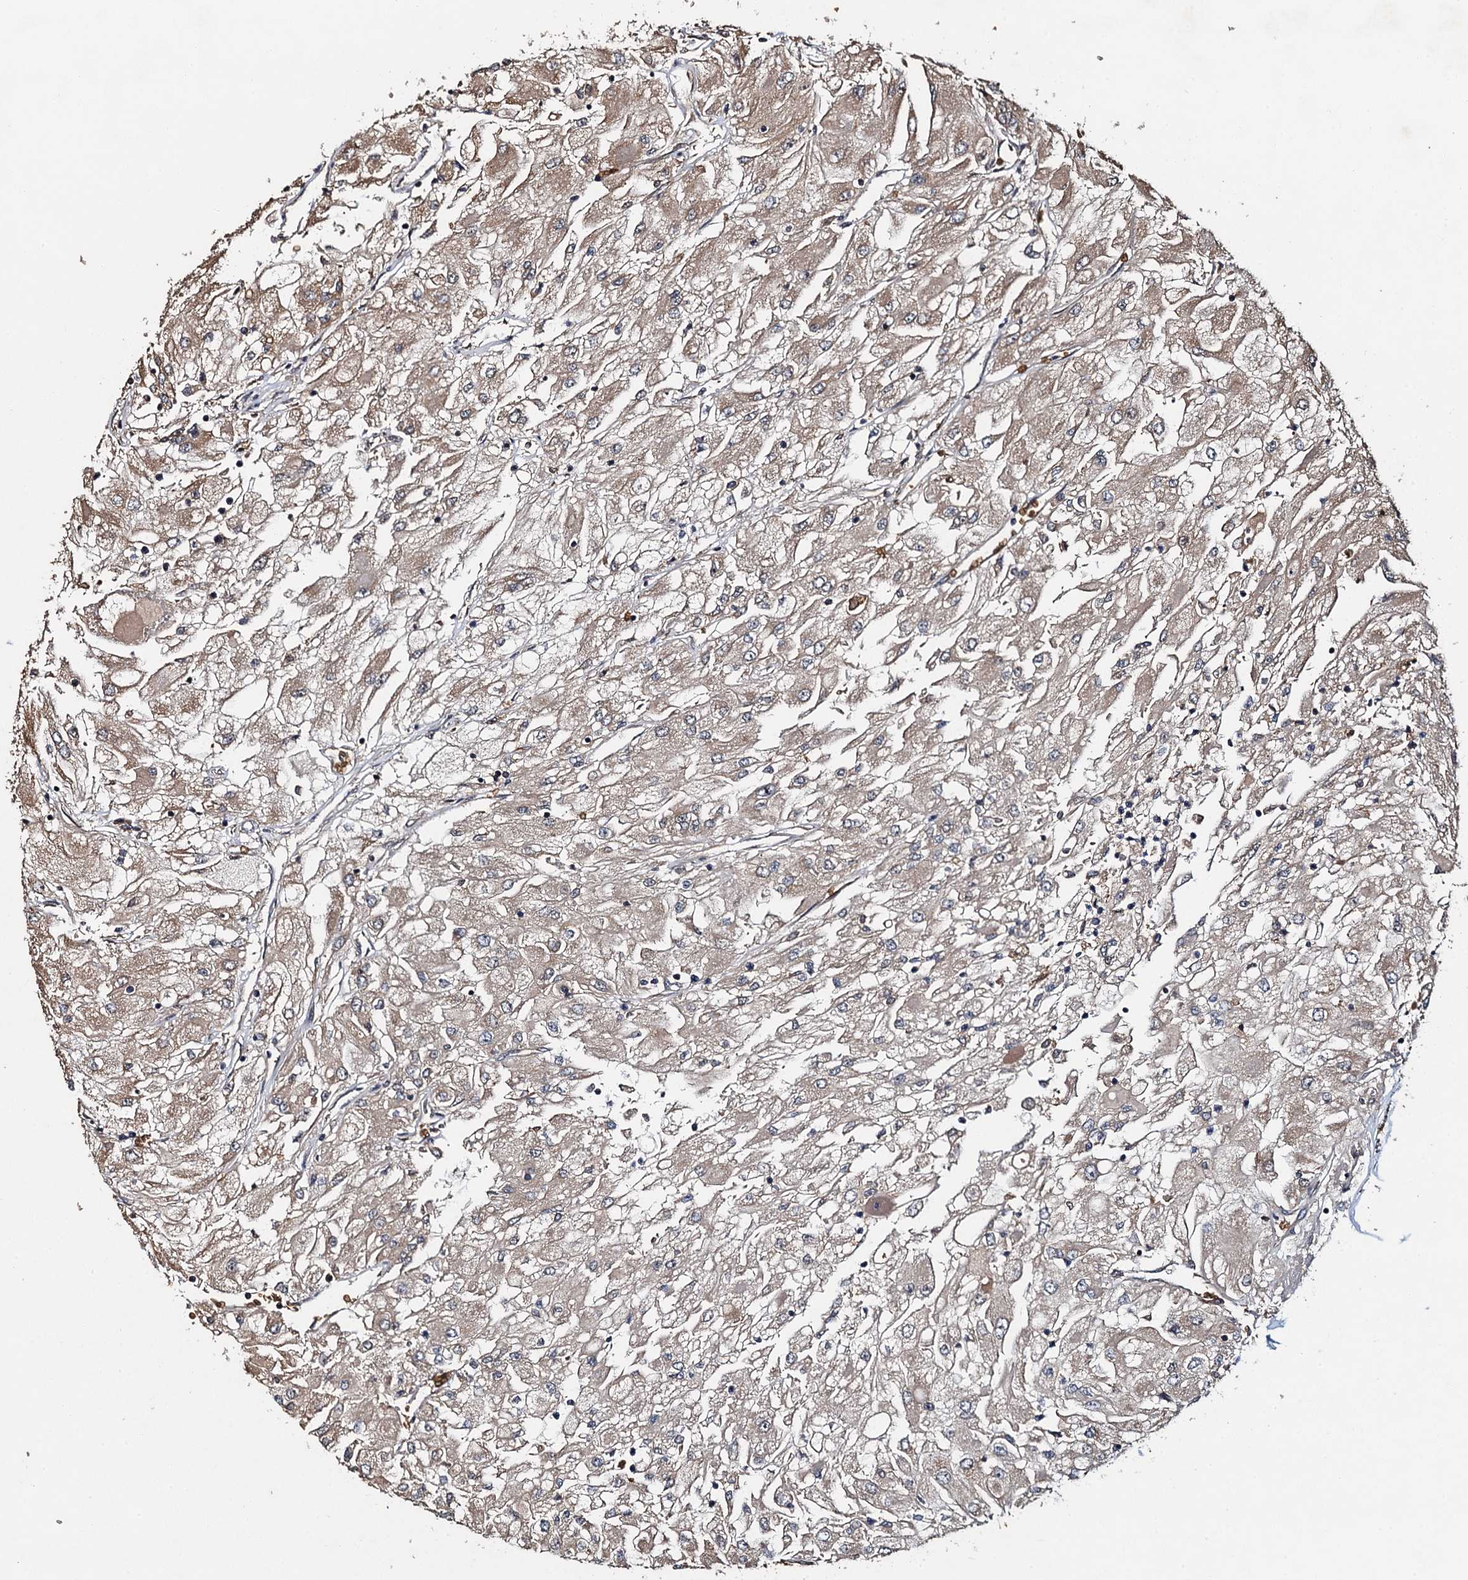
{"staining": {"intensity": "negative", "quantity": "none", "location": "none"}, "tissue": "renal cancer", "cell_type": "Tumor cells", "image_type": "cancer", "snomed": [{"axis": "morphology", "description": "Adenocarcinoma, NOS"}, {"axis": "topography", "description": "Kidney"}], "caption": "Immunohistochemistry of renal adenocarcinoma reveals no expression in tumor cells. (Immunohistochemistry (ihc), brightfield microscopy, high magnification).", "gene": "SNX32", "patient": {"sex": "male", "age": 80}}